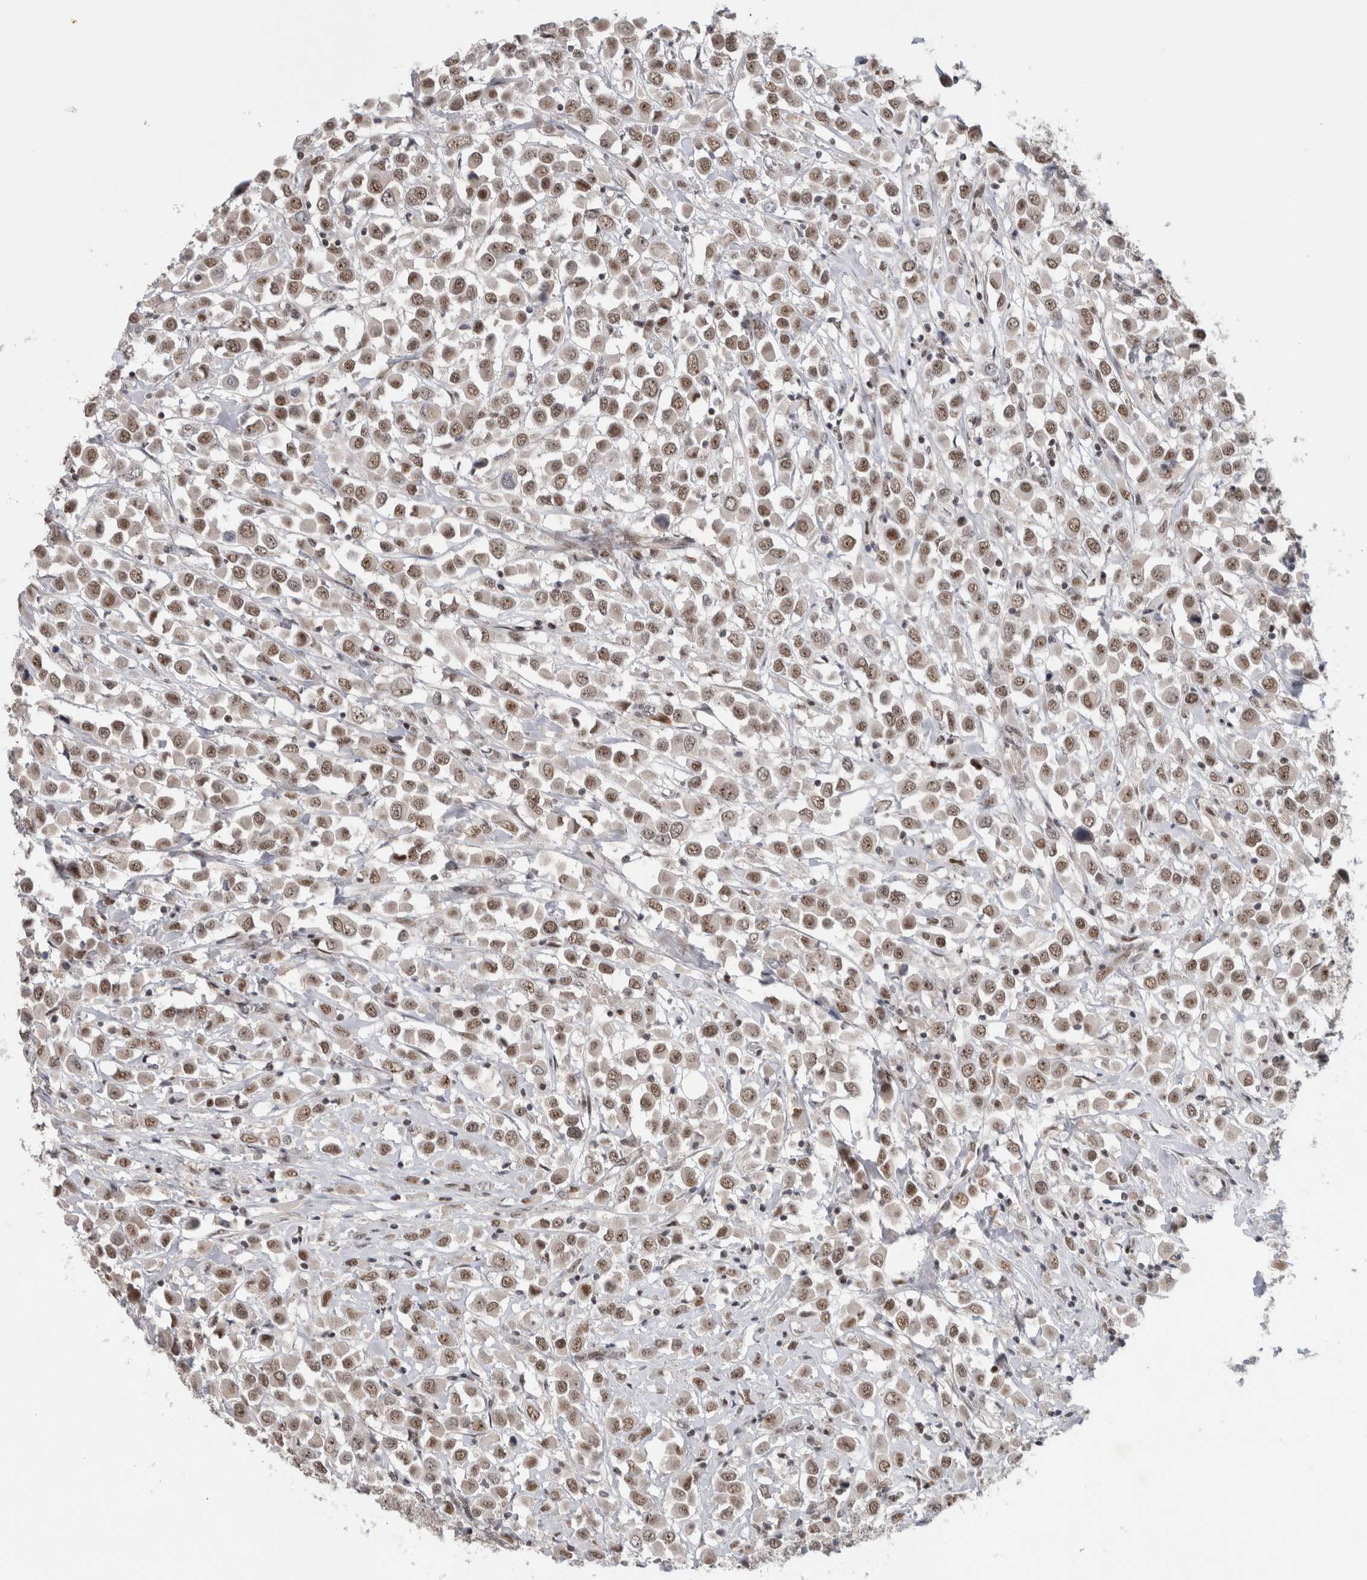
{"staining": {"intensity": "moderate", "quantity": ">75%", "location": "nuclear"}, "tissue": "breast cancer", "cell_type": "Tumor cells", "image_type": "cancer", "snomed": [{"axis": "morphology", "description": "Duct carcinoma"}, {"axis": "topography", "description": "Breast"}], "caption": "Immunohistochemical staining of human breast cancer reveals moderate nuclear protein staining in about >75% of tumor cells.", "gene": "HESX1", "patient": {"sex": "female", "age": 61}}